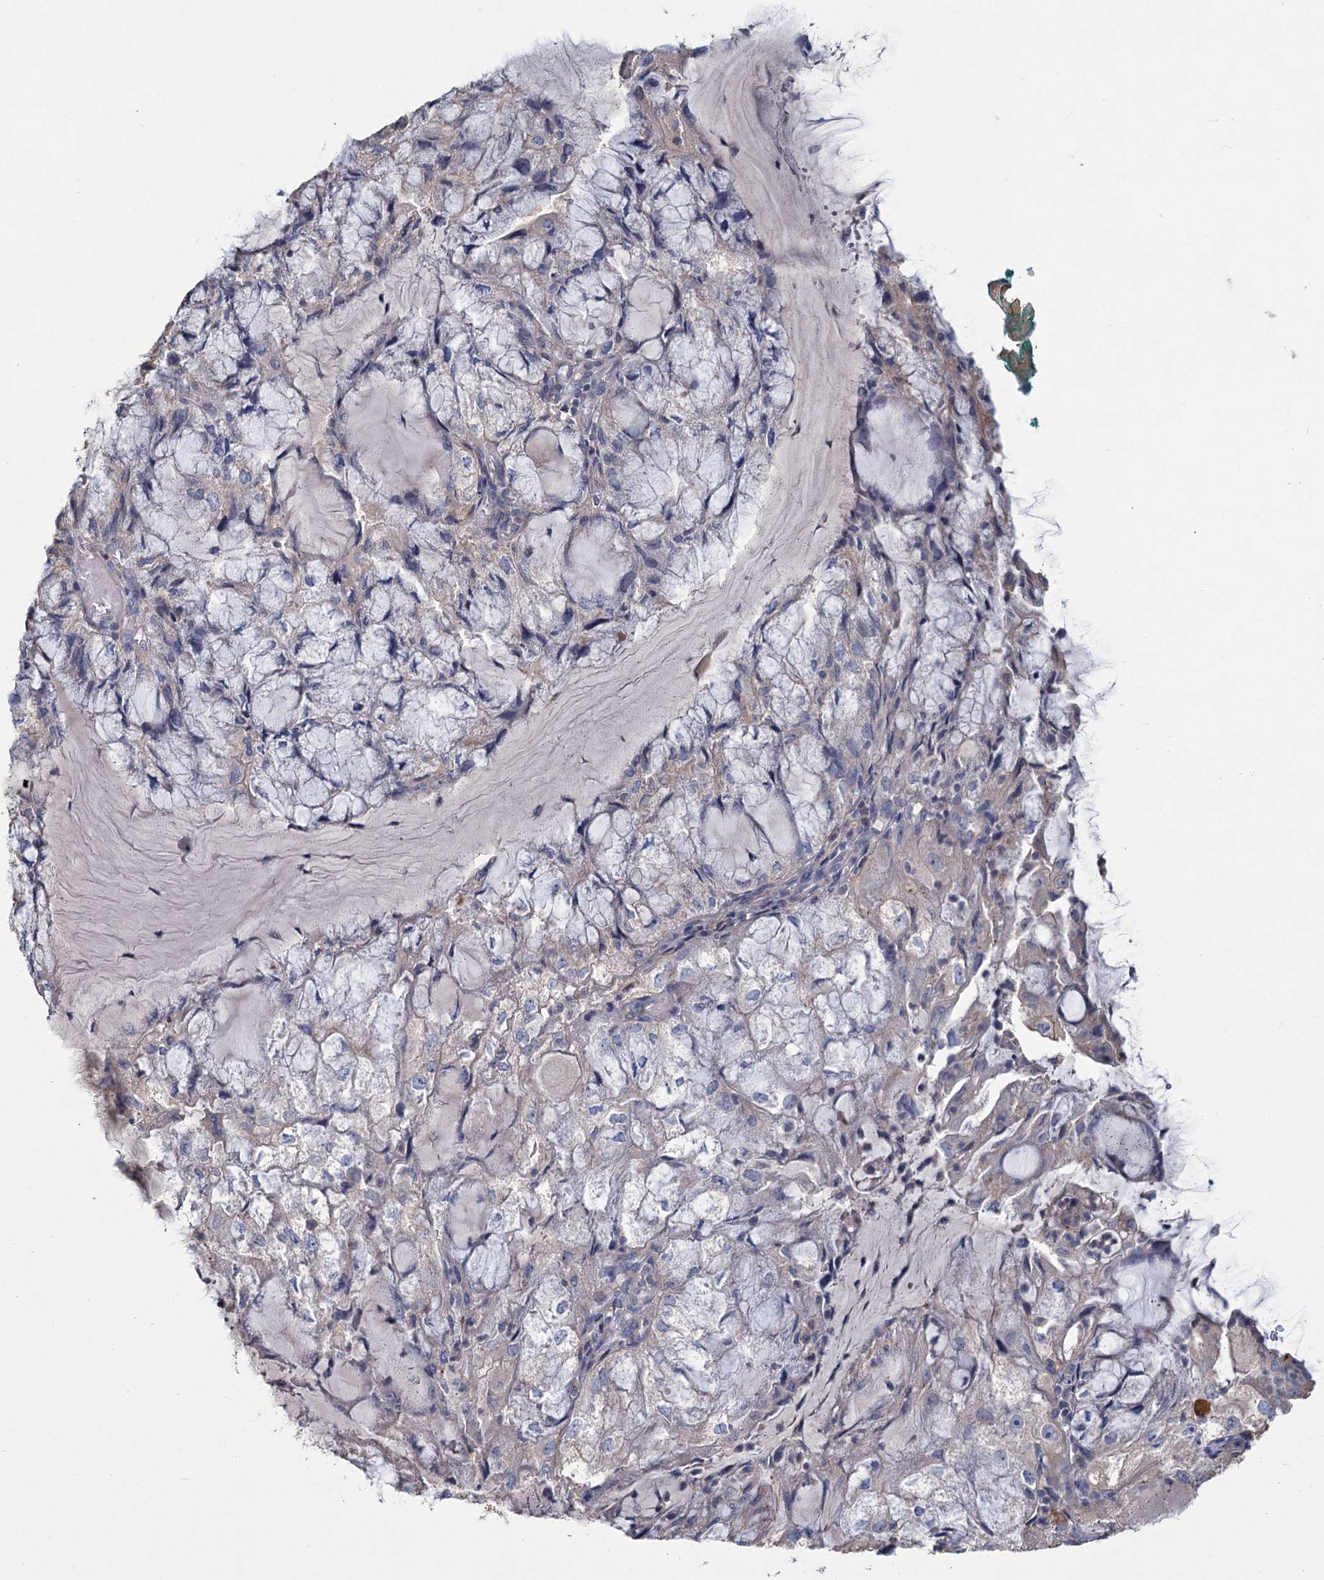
{"staining": {"intensity": "negative", "quantity": "none", "location": "none"}, "tissue": "endometrial cancer", "cell_type": "Tumor cells", "image_type": "cancer", "snomed": [{"axis": "morphology", "description": "Adenocarcinoma, NOS"}, {"axis": "topography", "description": "Endometrium"}], "caption": "Immunohistochemistry (IHC) photomicrograph of neoplastic tissue: adenocarcinoma (endometrial) stained with DAB (3,3'-diaminobenzidine) demonstrates no significant protein positivity in tumor cells.", "gene": "HES2", "patient": {"sex": "female", "age": 81}}